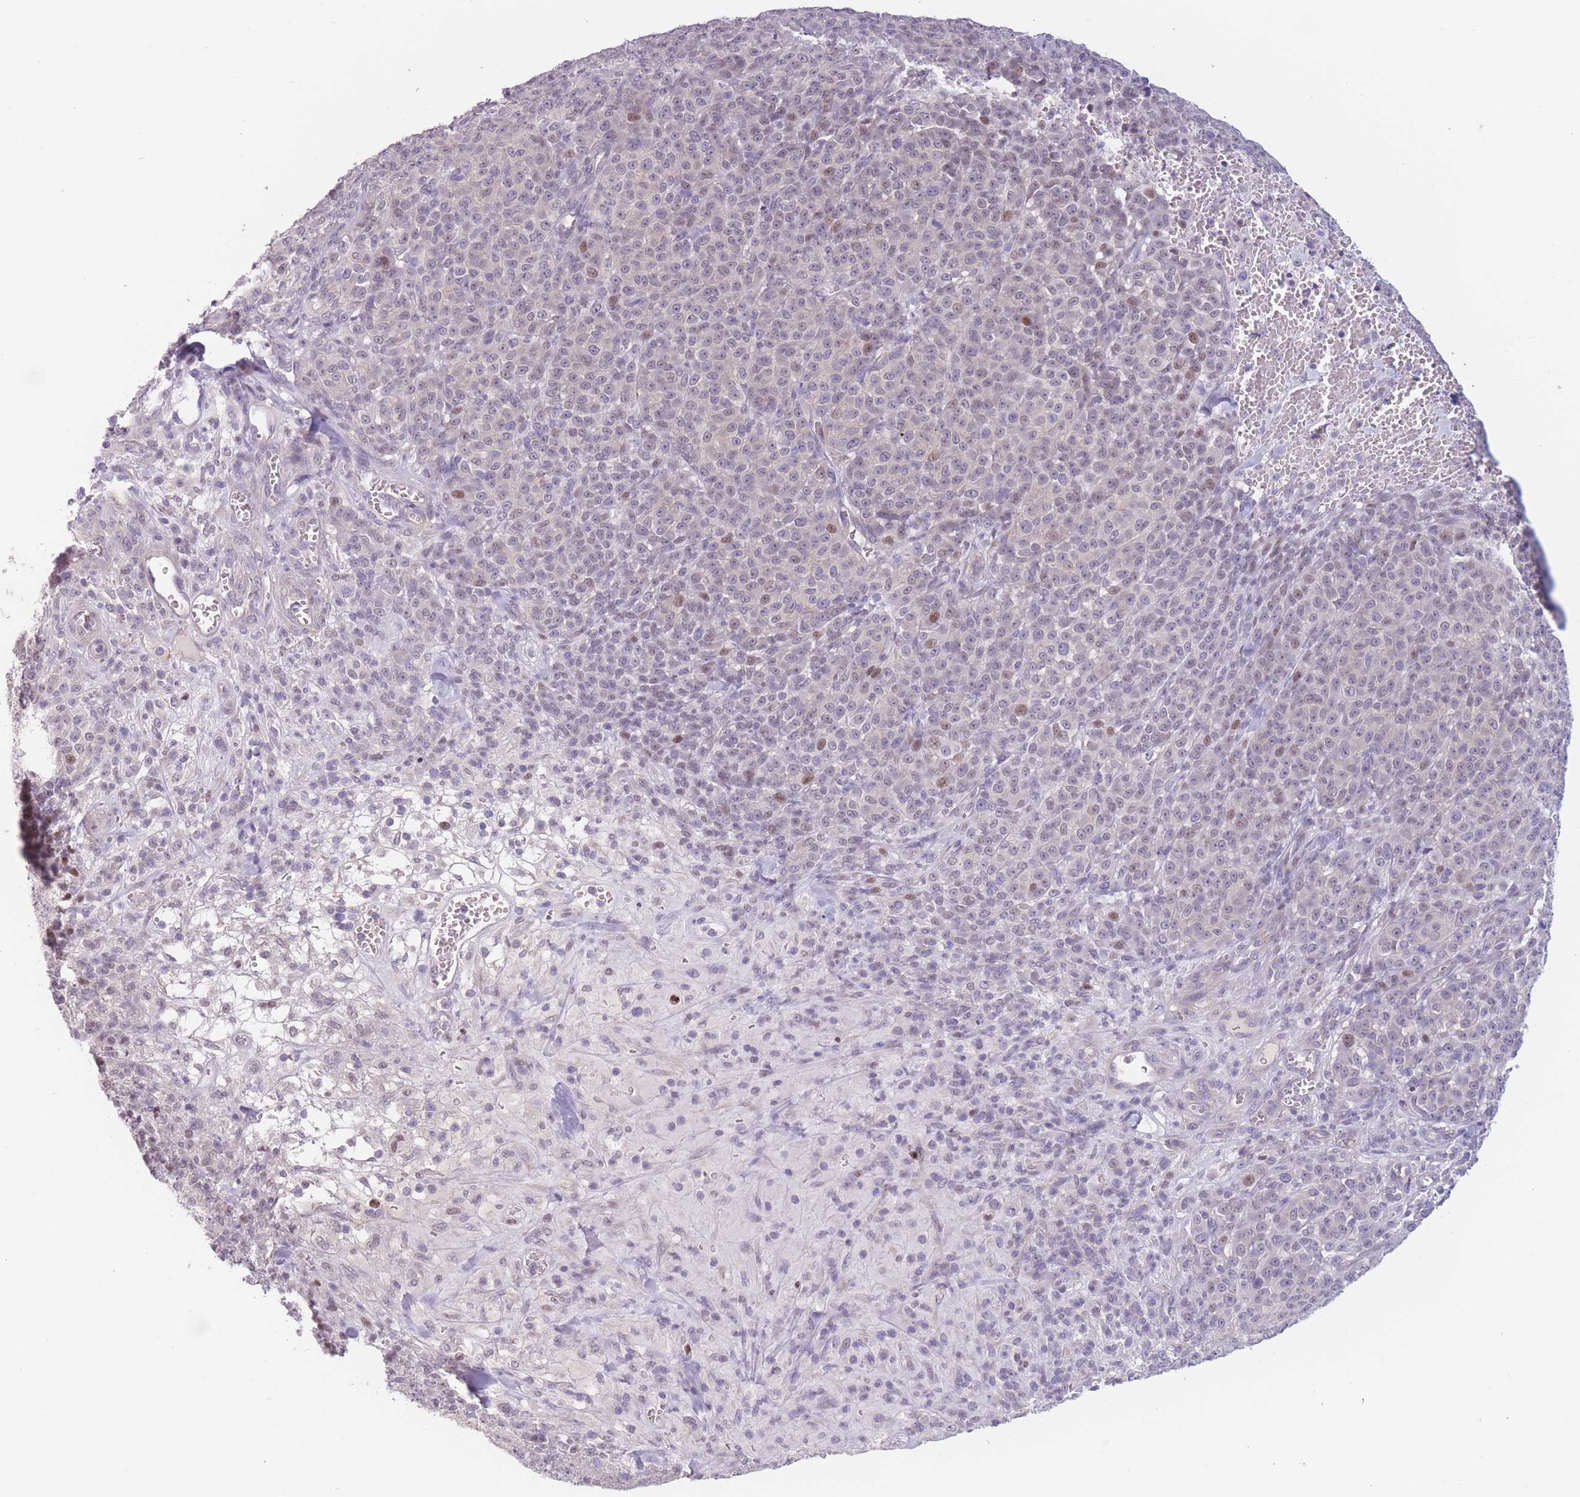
{"staining": {"intensity": "moderate", "quantity": "<25%", "location": "nuclear"}, "tissue": "melanoma", "cell_type": "Tumor cells", "image_type": "cancer", "snomed": [{"axis": "morphology", "description": "Normal tissue, NOS"}, {"axis": "morphology", "description": "Malignant melanoma, NOS"}, {"axis": "topography", "description": "Skin"}], "caption": "IHC micrograph of neoplastic tissue: melanoma stained using IHC demonstrates low levels of moderate protein expression localized specifically in the nuclear of tumor cells, appearing as a nuclear brown color.", "gene": "ZNF439", "patient": {"sex": "female", "age": 34}}